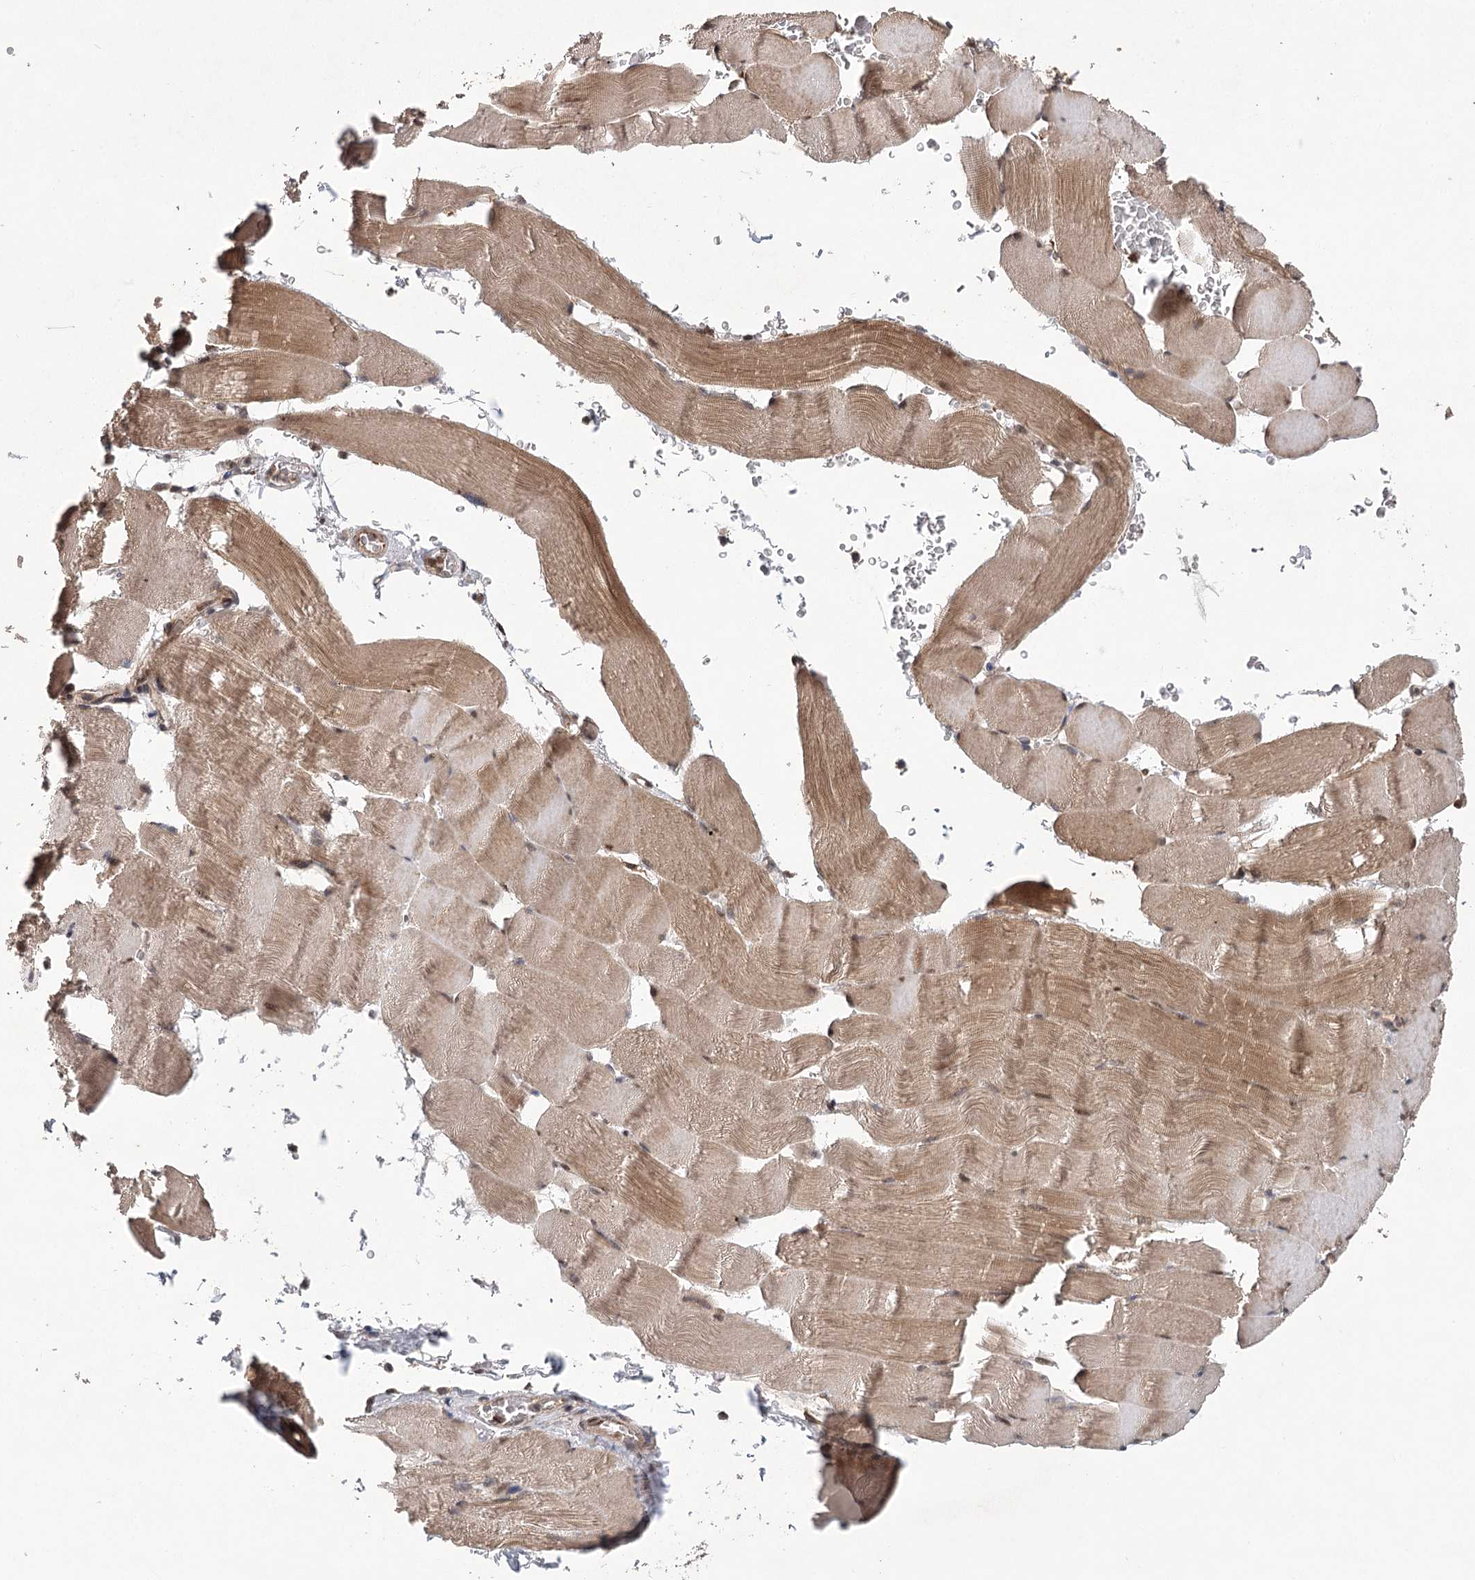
{"staining": {"intensity": "moderate", "quantity": ">75%", "location": "cytoplasmic/membranous"}, "tissue": "skeletal muscle", "cell_type": "Myocytes", "image_type": "normal", "snomed": [{"axis": "morphology", "description": "Normal tissue, NOS"}, {"axis": "topography", "description": "Skeletal muscle"}], "caption": "DAB immunohistochemical staining of benign human skeletal muscle shows moderate cytoplasmic/membranous protein staining in about >75% of myocytes. The protein of interest is shown in brown color, while the nuclei are stained blue.", "gene": "LSS", "patient": {"sex": "male", "age": 62}}